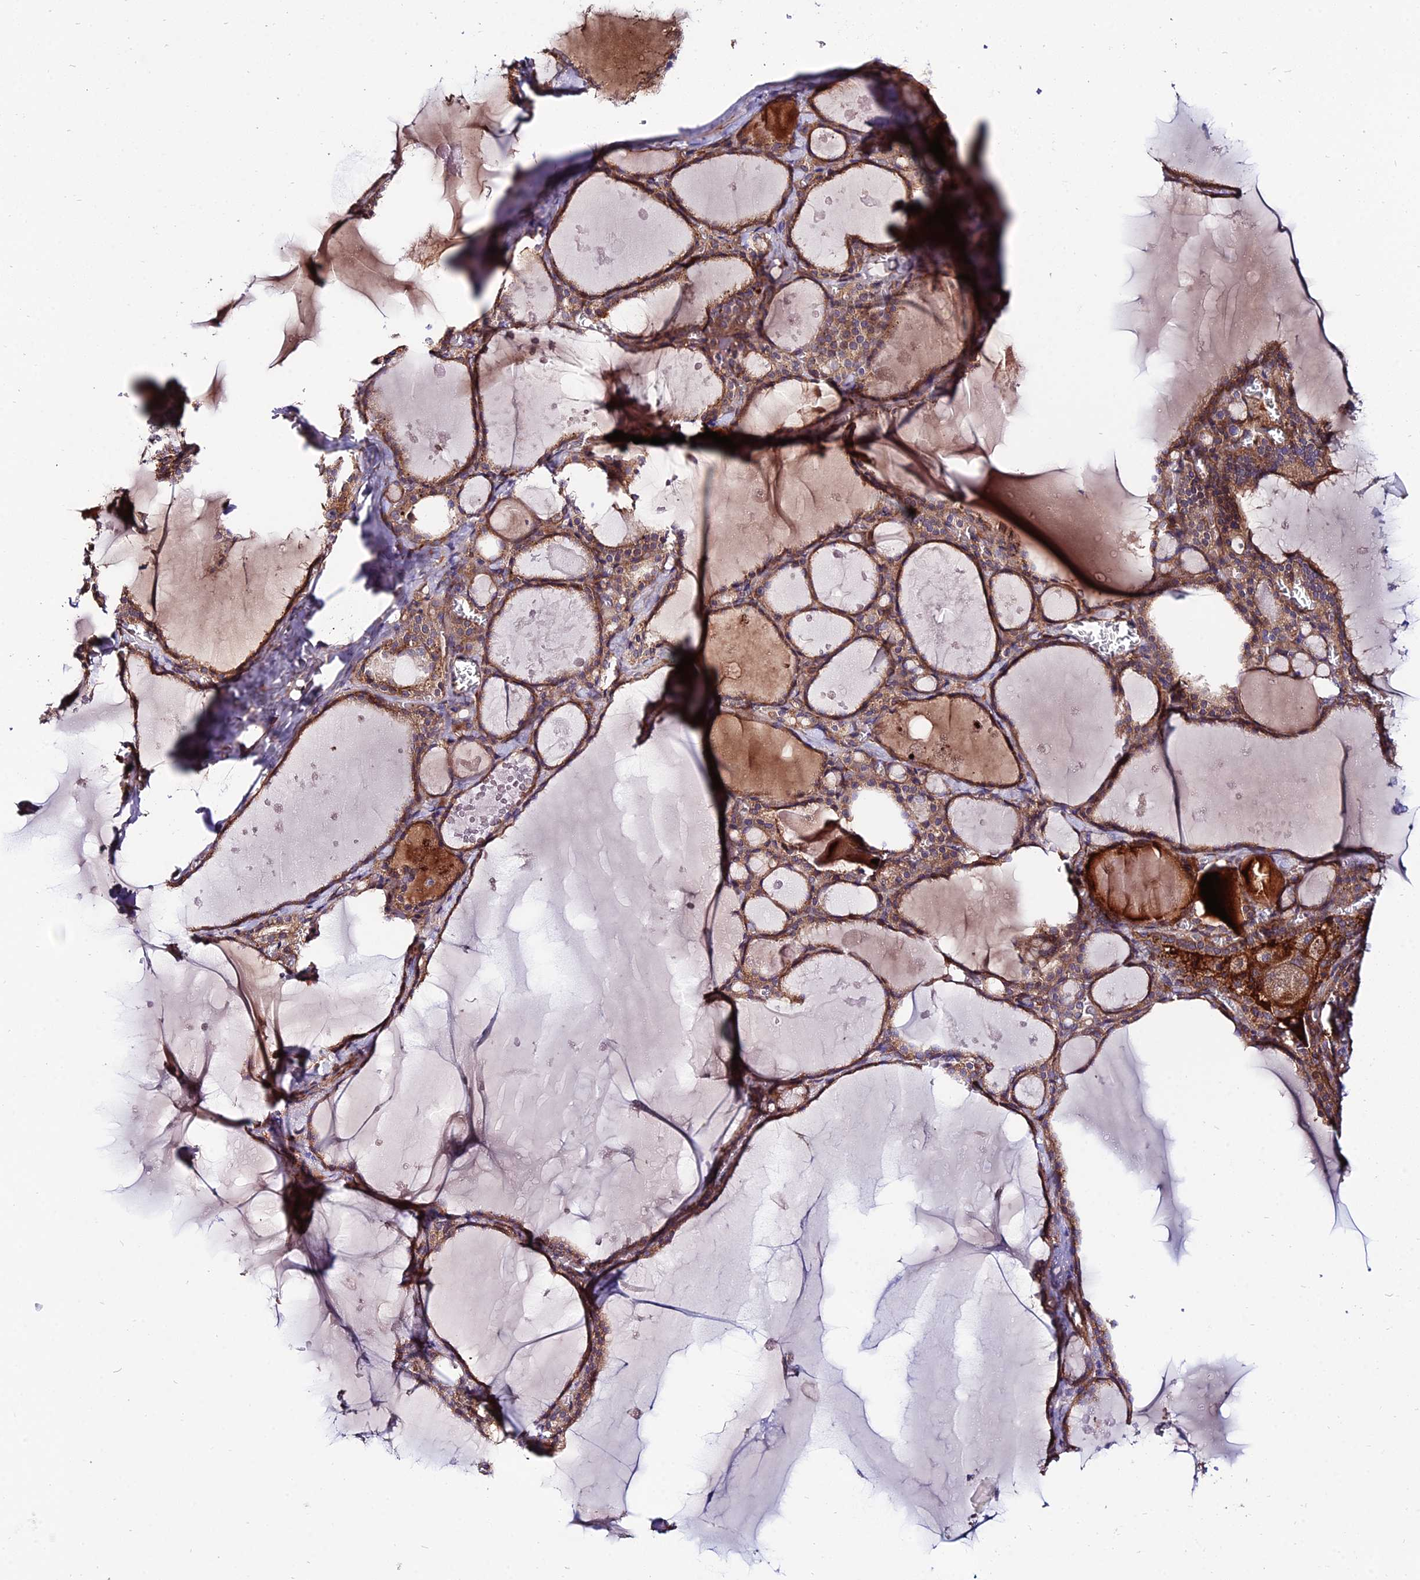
{"staining": {"intensity": "moderate", "quantity": ">75%", "location": "cytoplasmic/membranous"}, "tissue": "thyroid gland", "cell_type": "Glandular cells", "image_type": "normal", "snomed": [{"axis": "morphology", "description": "Normal tissue, NOS"}, {"axis": "topography", "description": "Thyroid gland"}], "caption": "Glandular cells reveal medium levels of moderate cytoplasmic/membranous staining in approximately >75% of cells in unremarkable thyroid gland.", "gene": "PYM1", "patient": {"sex": "male", "age": 56}}